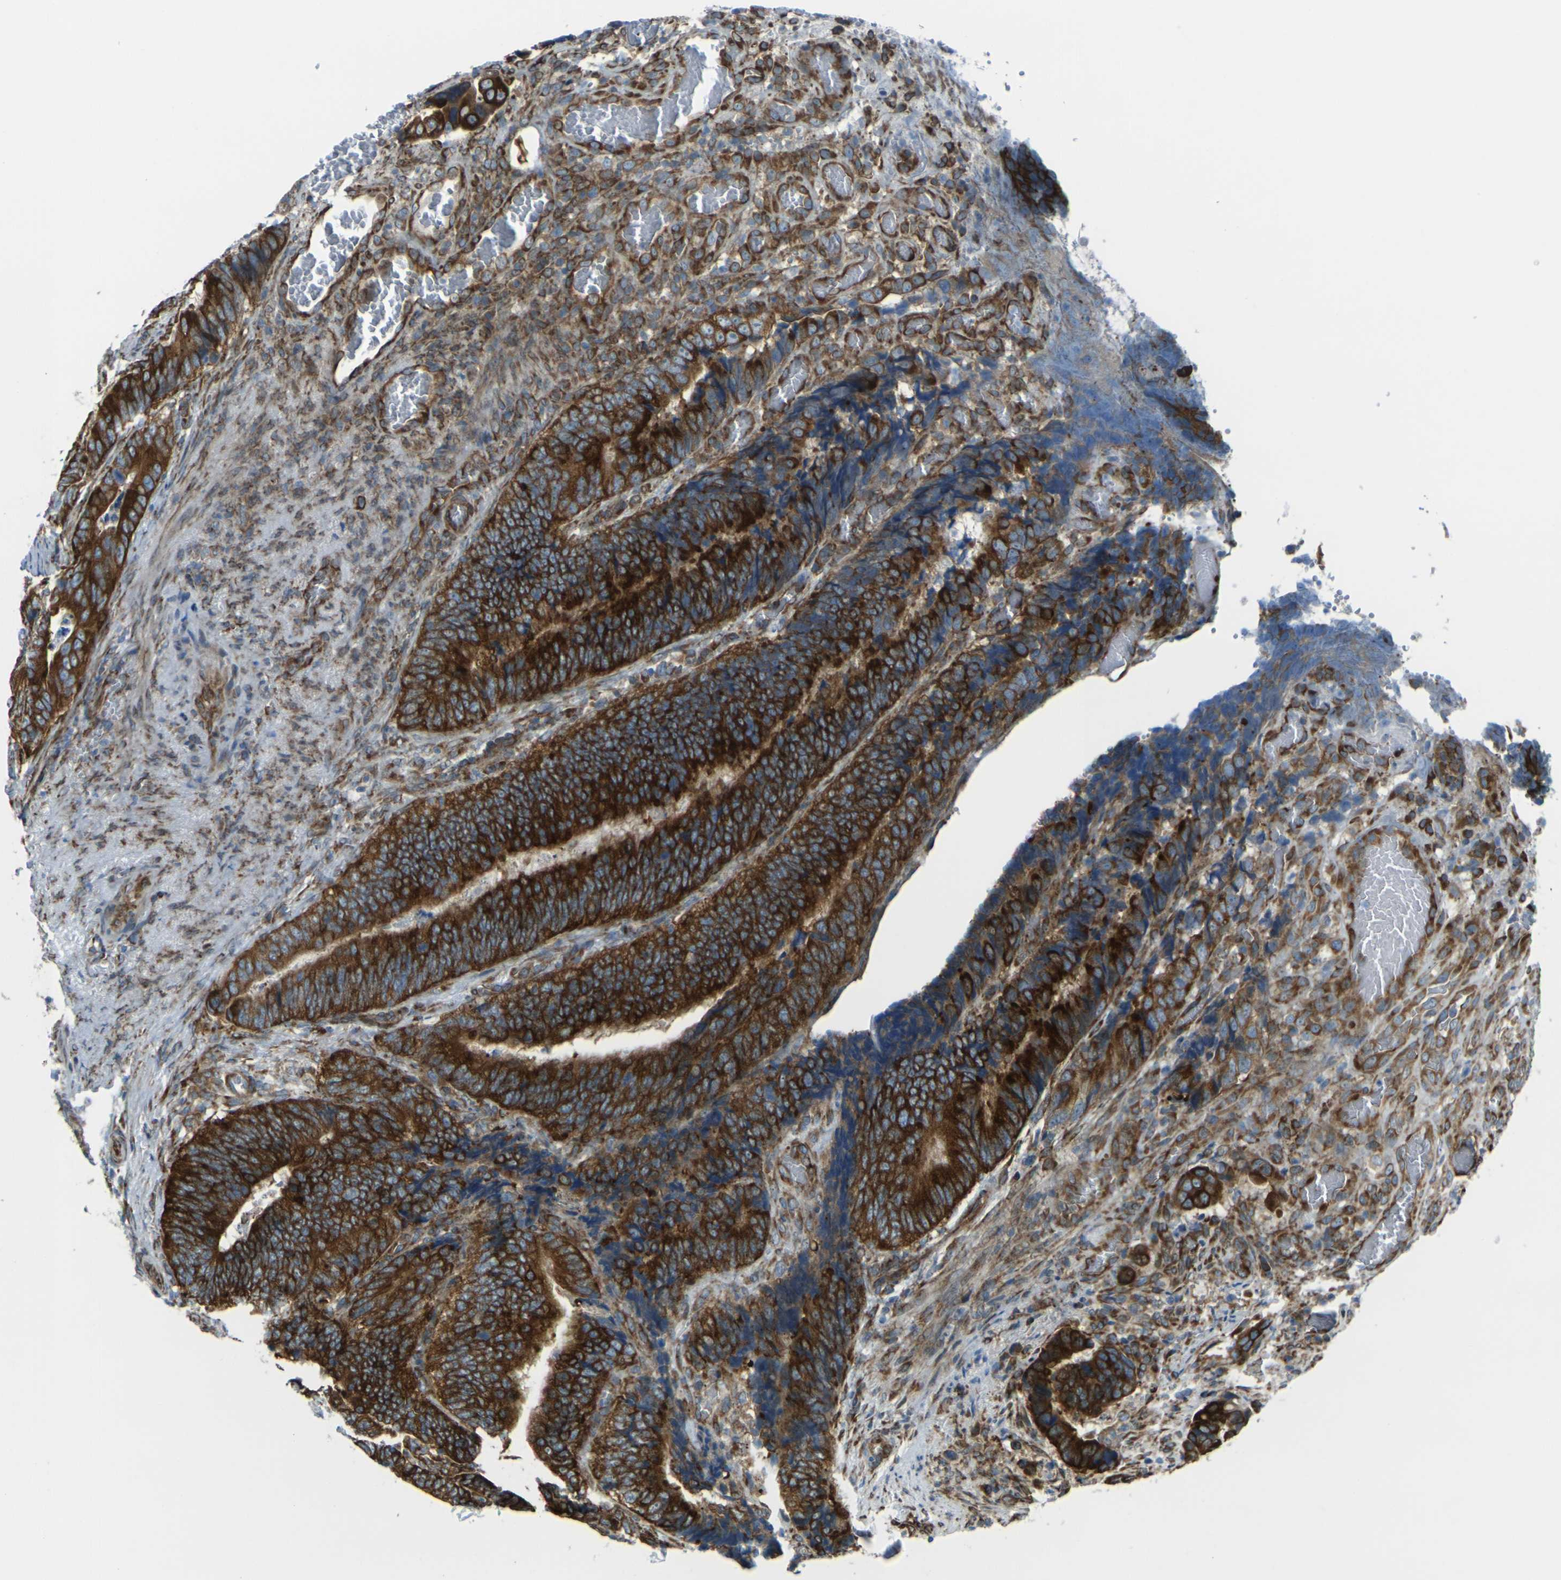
{"staining": {"intensity": "strong", "quantity": ">75%", "location": "cytoplasmic/membranous"}, "tissue": "colorectal cancer", "cell_type": "Tumor cells", "image_type": "cancer", "snomed": [{"axis": "morphology", "description": "Adenocarcinoma, NOS"}, {"axis": "topography", "description": "Colon"}], "caption": "Human colorectal cancer (adenocarcinoma) stained for a protein (brown) reveals strong cytoplasmic/membranous positive staining in approximately >75% of tumor cells.", "gene": "CELSR2", "patient": {"sex": "male", "age": 72}}